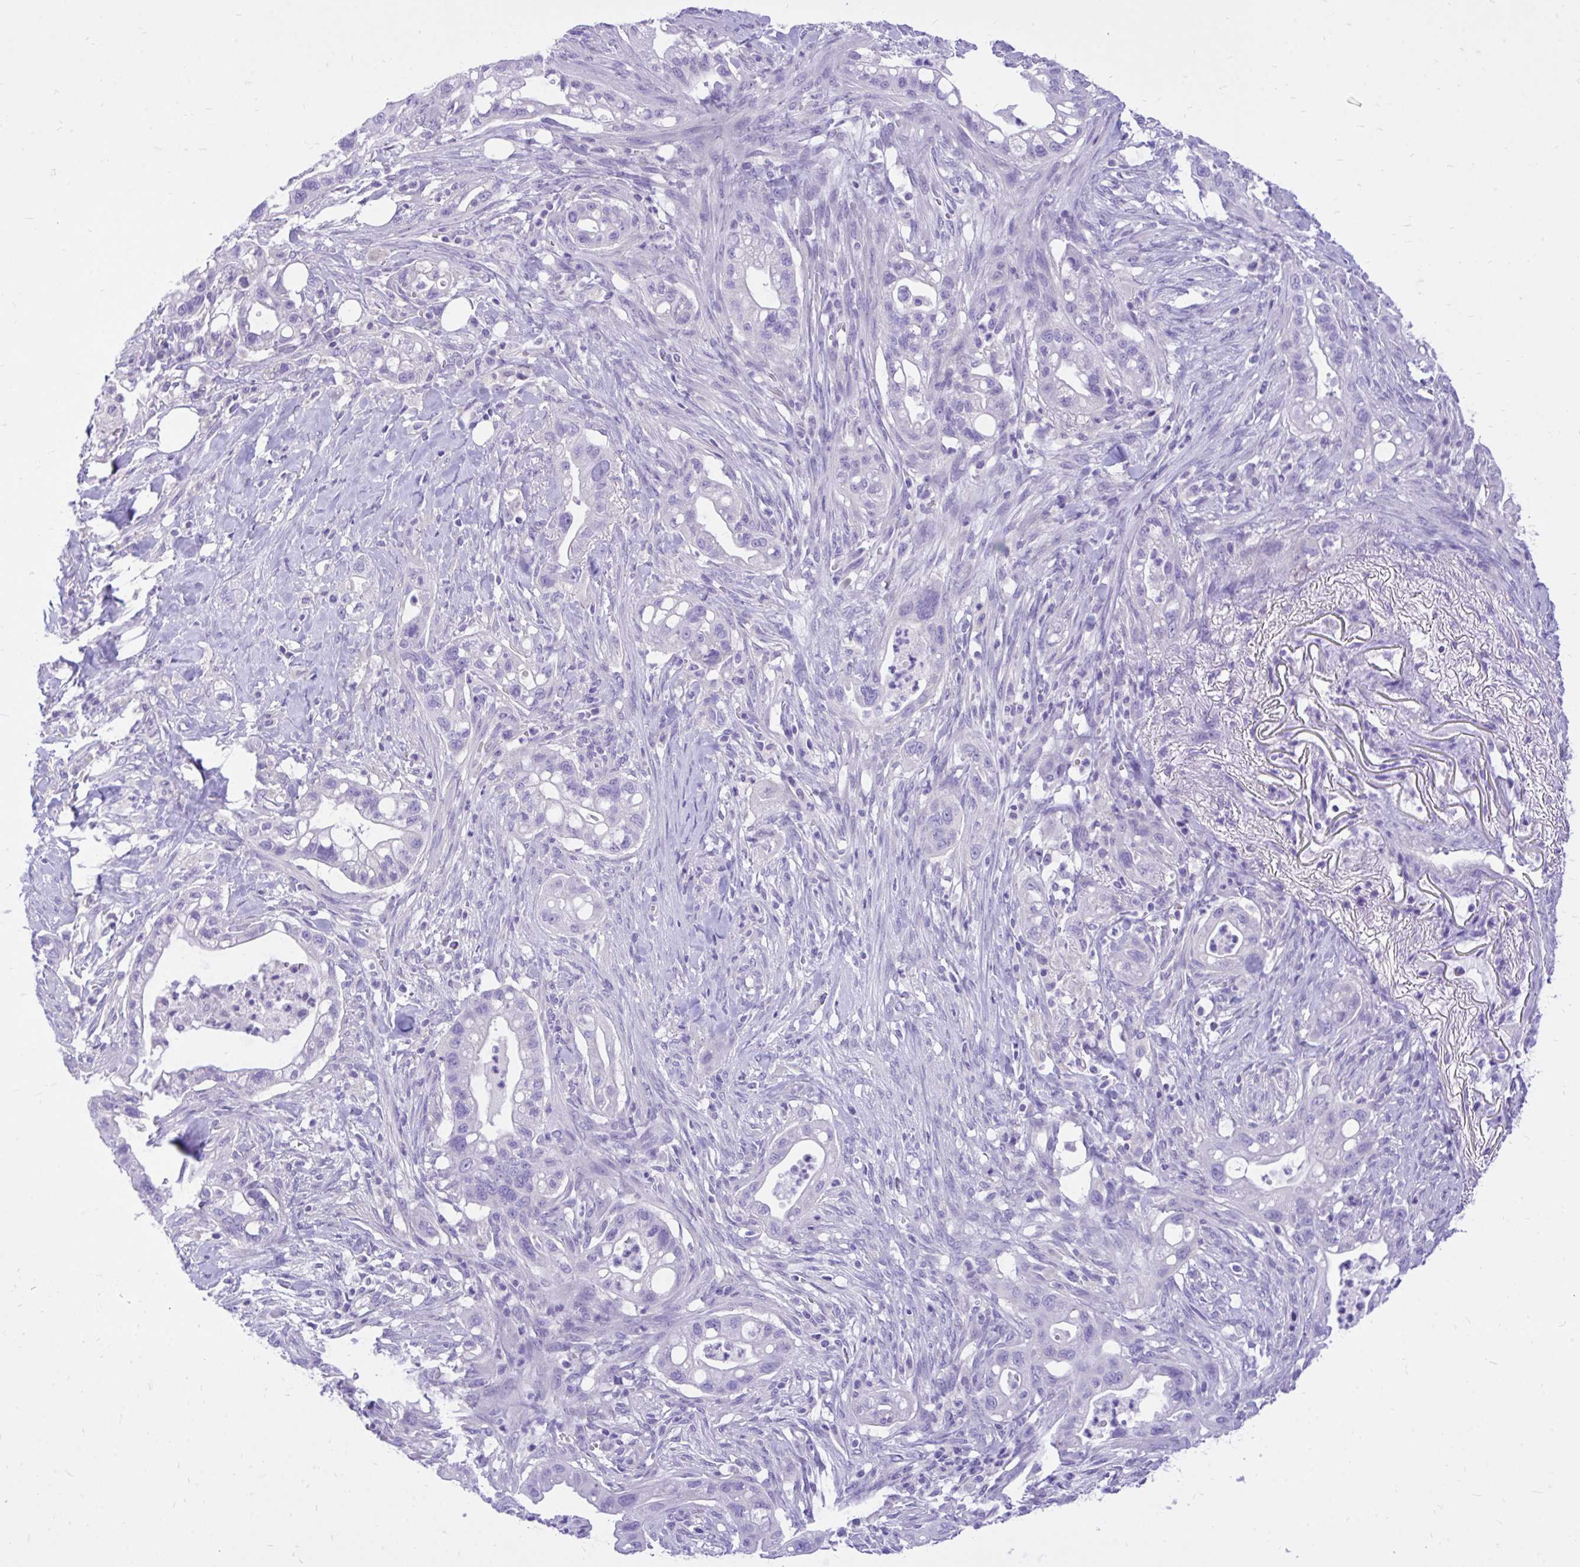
{"staining": {"intensity": "negative", "quantity": "none", "location": "none"}, "tissue": "pancreatic cancer", "cell_type": "Tumor cells", "image_type": "cancer", "snomed": [{"axis": "morphology", "description": "Adenocarcinoma, NOS"}, {"axis": "topography", "description": "Pancreas"}], "caption": "Tumor cells show no significant positivity in adenocarcinoma (pancreatic).", "gene": "MON1A", "patient": {"sex": "male", "age": 44}}